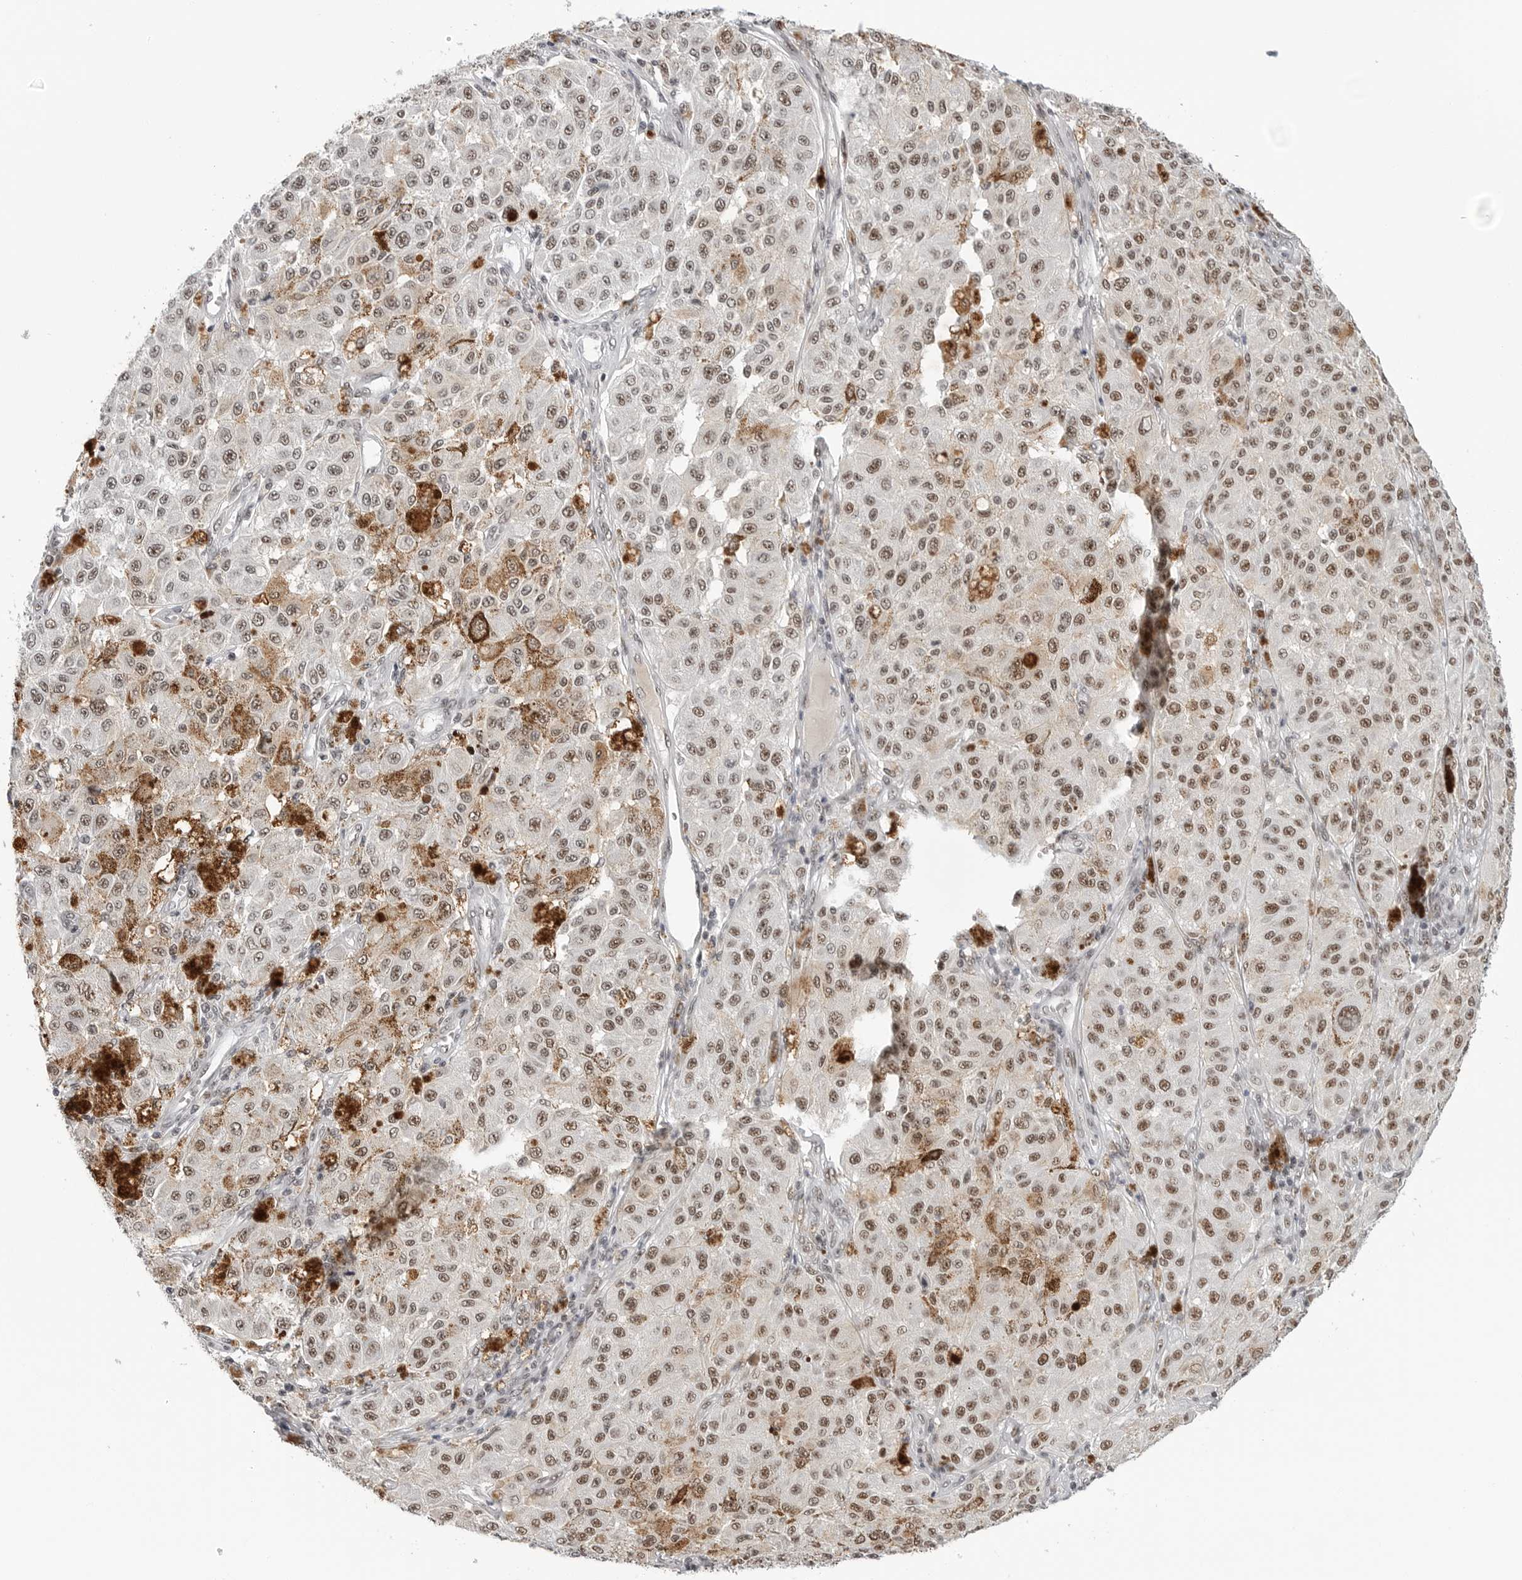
{"staining": {"intensity": "moderate", "quantity": ">75%", "location": "nuclear"}, "tissue": "melanoma", "cell_type": "Tumor cells", "image_type": "cancer", "snomed": [{"axis": "morphology", "description": "Malignant melanoma, NOS"}, {"axis": "topography", "description": "Skin"}], "caption": "IHC of human melanoma displays medium levels of moderate nuclear expression in about >75% of tumor cells.", "gene": "WRAP53", "patient": {"sex": "female", "age": 64}}